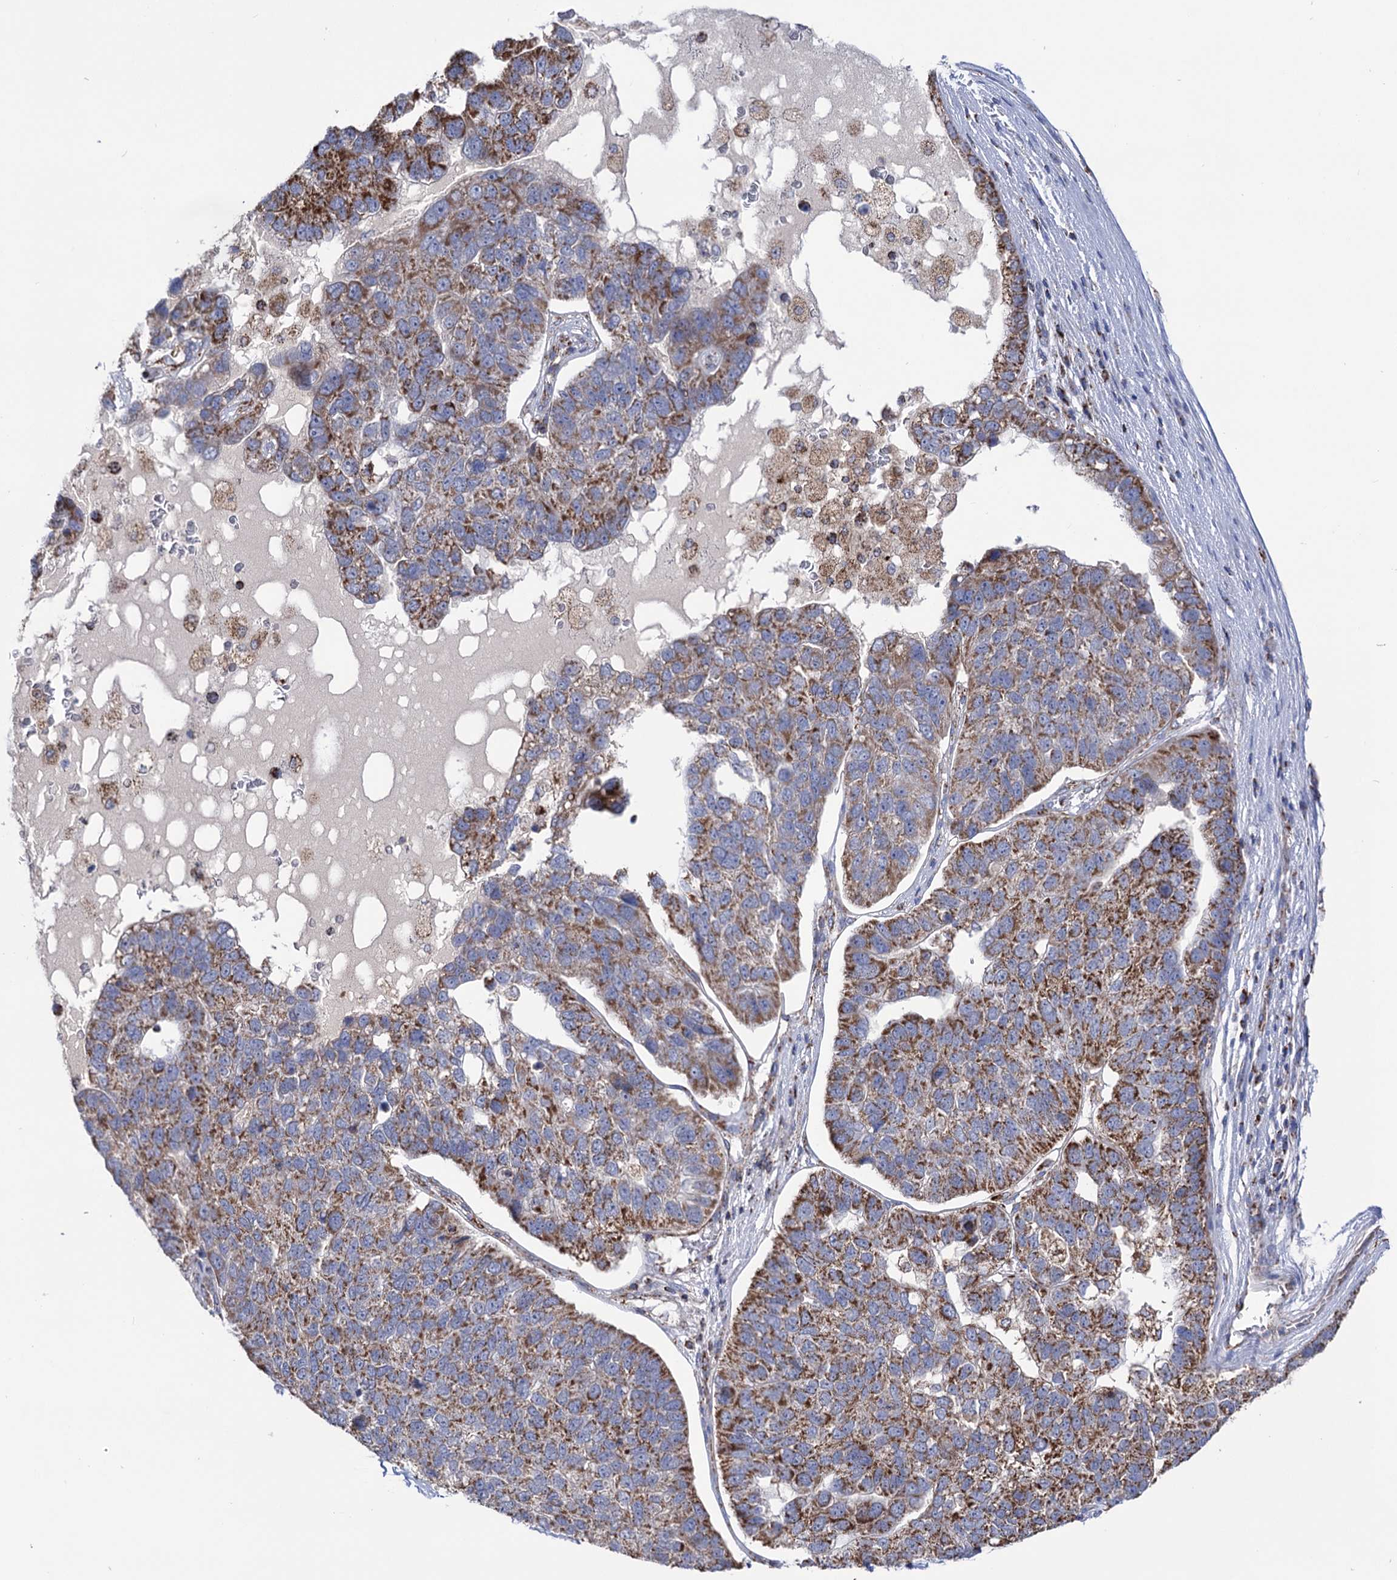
{"staining": {"intensity": "moderate", "quantity": ">75%", "location": "cytoplasmic/membranous"}, "tissue": "pancreatic cancer", "cell_type": "Tumor cells", "image_type": "cancer", "snomed": [{"axis": "morphology", "description": "Adenocarcinoma, NOS"}, {"axis": "topography", "description": "Pancreas"}], "caption": "The micrograph demonstrates a brown stain indicating the presence of a protein in the cytoplasmic/membranous of tumor cells in pancreatic cancer.", "gene": "ABHD10", "patient": {"sex": "female", "age": 61}}